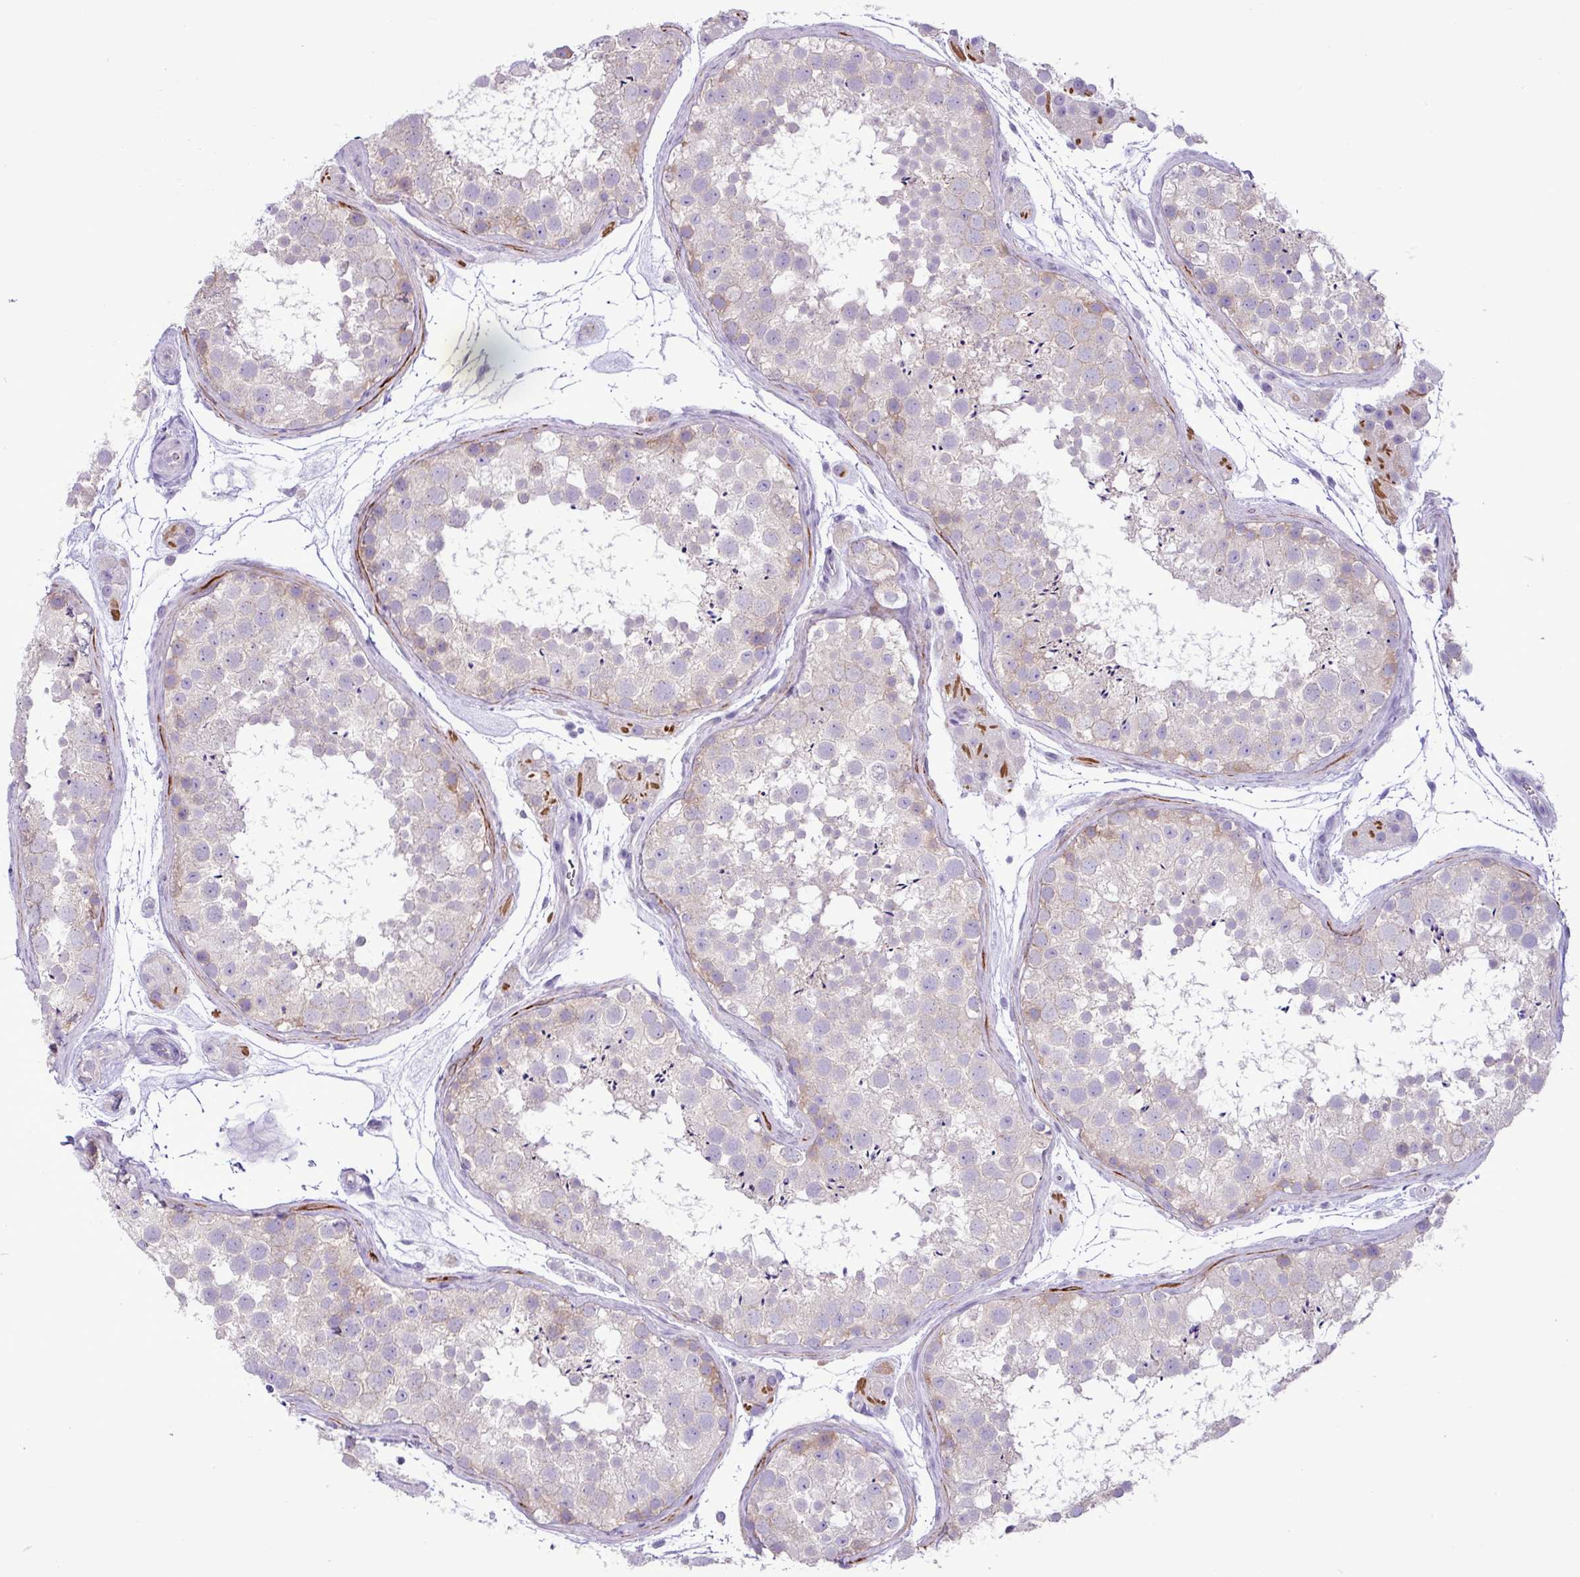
{"staining": {"intensity": "weak", "quantity": "<25%", "location": "cytoplasmic/membranous"}, "tissue": "testis", "cell_type": "Cells in seminiferous ducts", "image_type": "normal", "snomed": [{"axis": "morphology", "description": "Normal tissue, NOS"}, {"axis": "topography", "description": "Testis"}], "caption": "Image shows no protein positivity in cells in seminiferous ducts of normal testis.", "gene": "ZSCAN5A", "patient": {"sex": "male", "age": 41}}